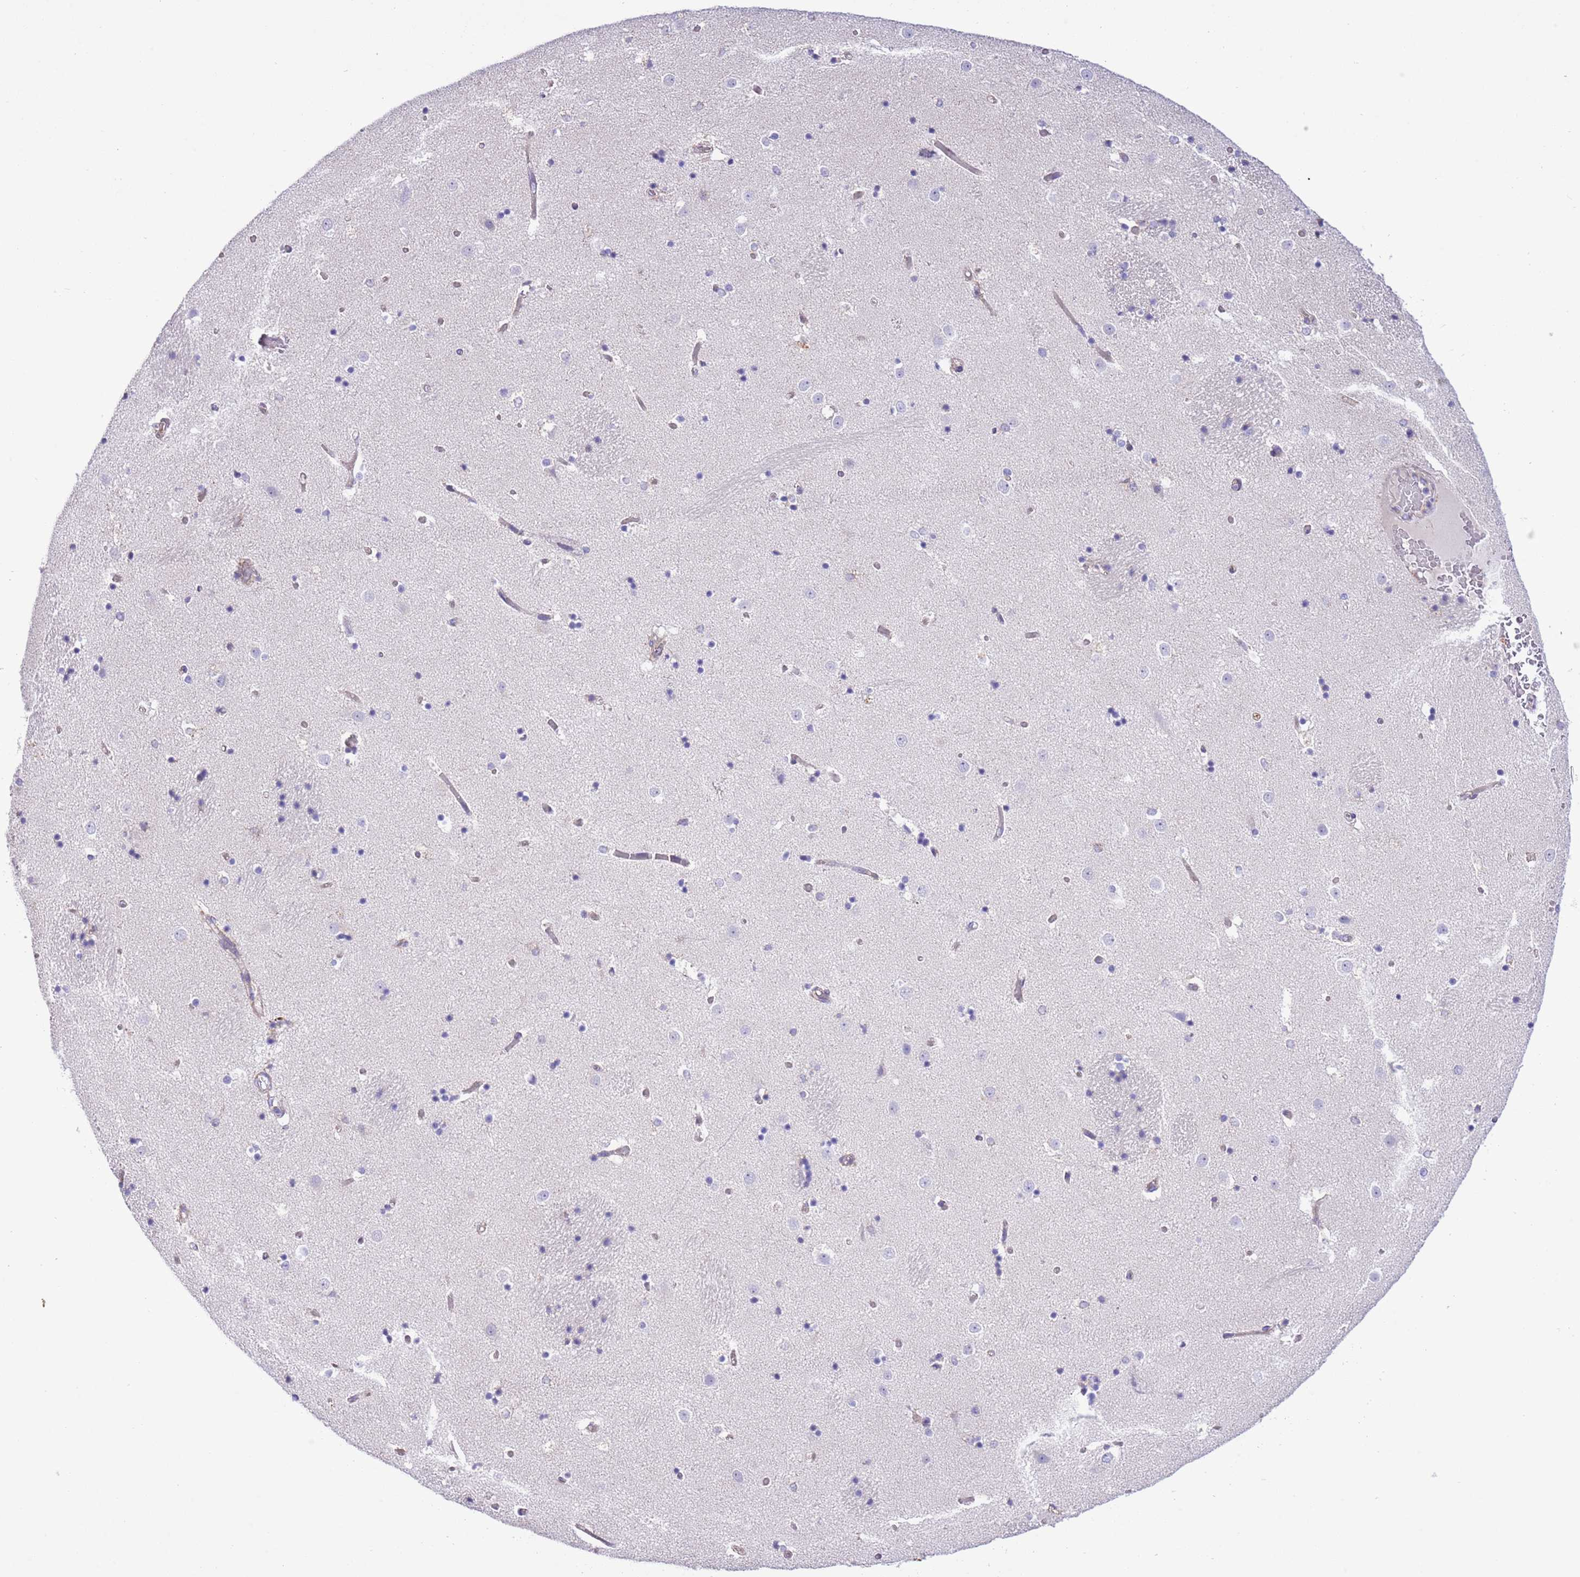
{"staining": {"intensity": "negative", "quantity": "none", "location": "none"}, "tissue": "caudate", "cell_type": "Glial cells", "image_type": "normal", "snomed": [{"axis": "morphology", "description": "Normal tissue, NOS"}, {"axis": "topography", "description": "Lateral ventricle wall"}], "caption": "Immunohistochemical staining of normal human caudate reveals no significant staining in glial cells. (DAB IHC with hematoxylin counter stain).", "gene": "SS18L2", "patient": {"sex": "female", "age": 52}}